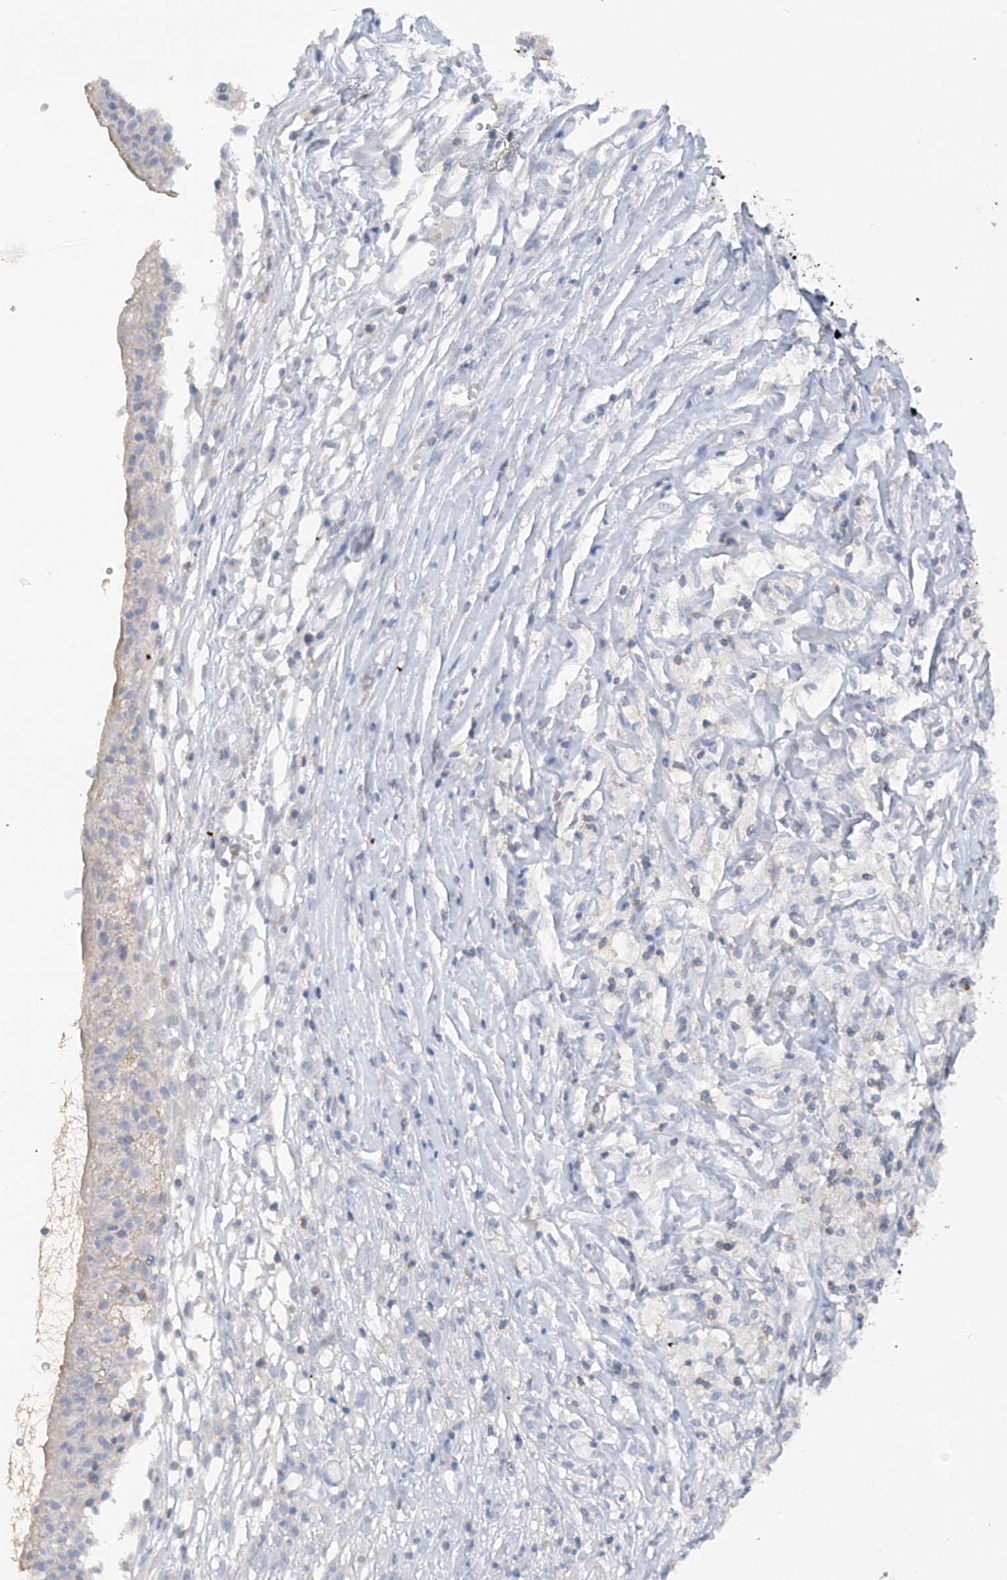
{"staining": {"intensity": "negative", "quantity": "none", "location": "none"}, "tissue": "ovarian cancer", "cell_type": "Tumor cells", "image_type": "cancer", "snomed": [{"axis": "morphology", "description": "Carcinoma, endometroid"}, {"axis": "topography", "description": "Ovary"}], "caption": "Tumor cells show no significant staining in ovarian cancer (endometroid carcinoma).", "gene": "HAS3", "patient": {"sex": "female", "age": 42}}